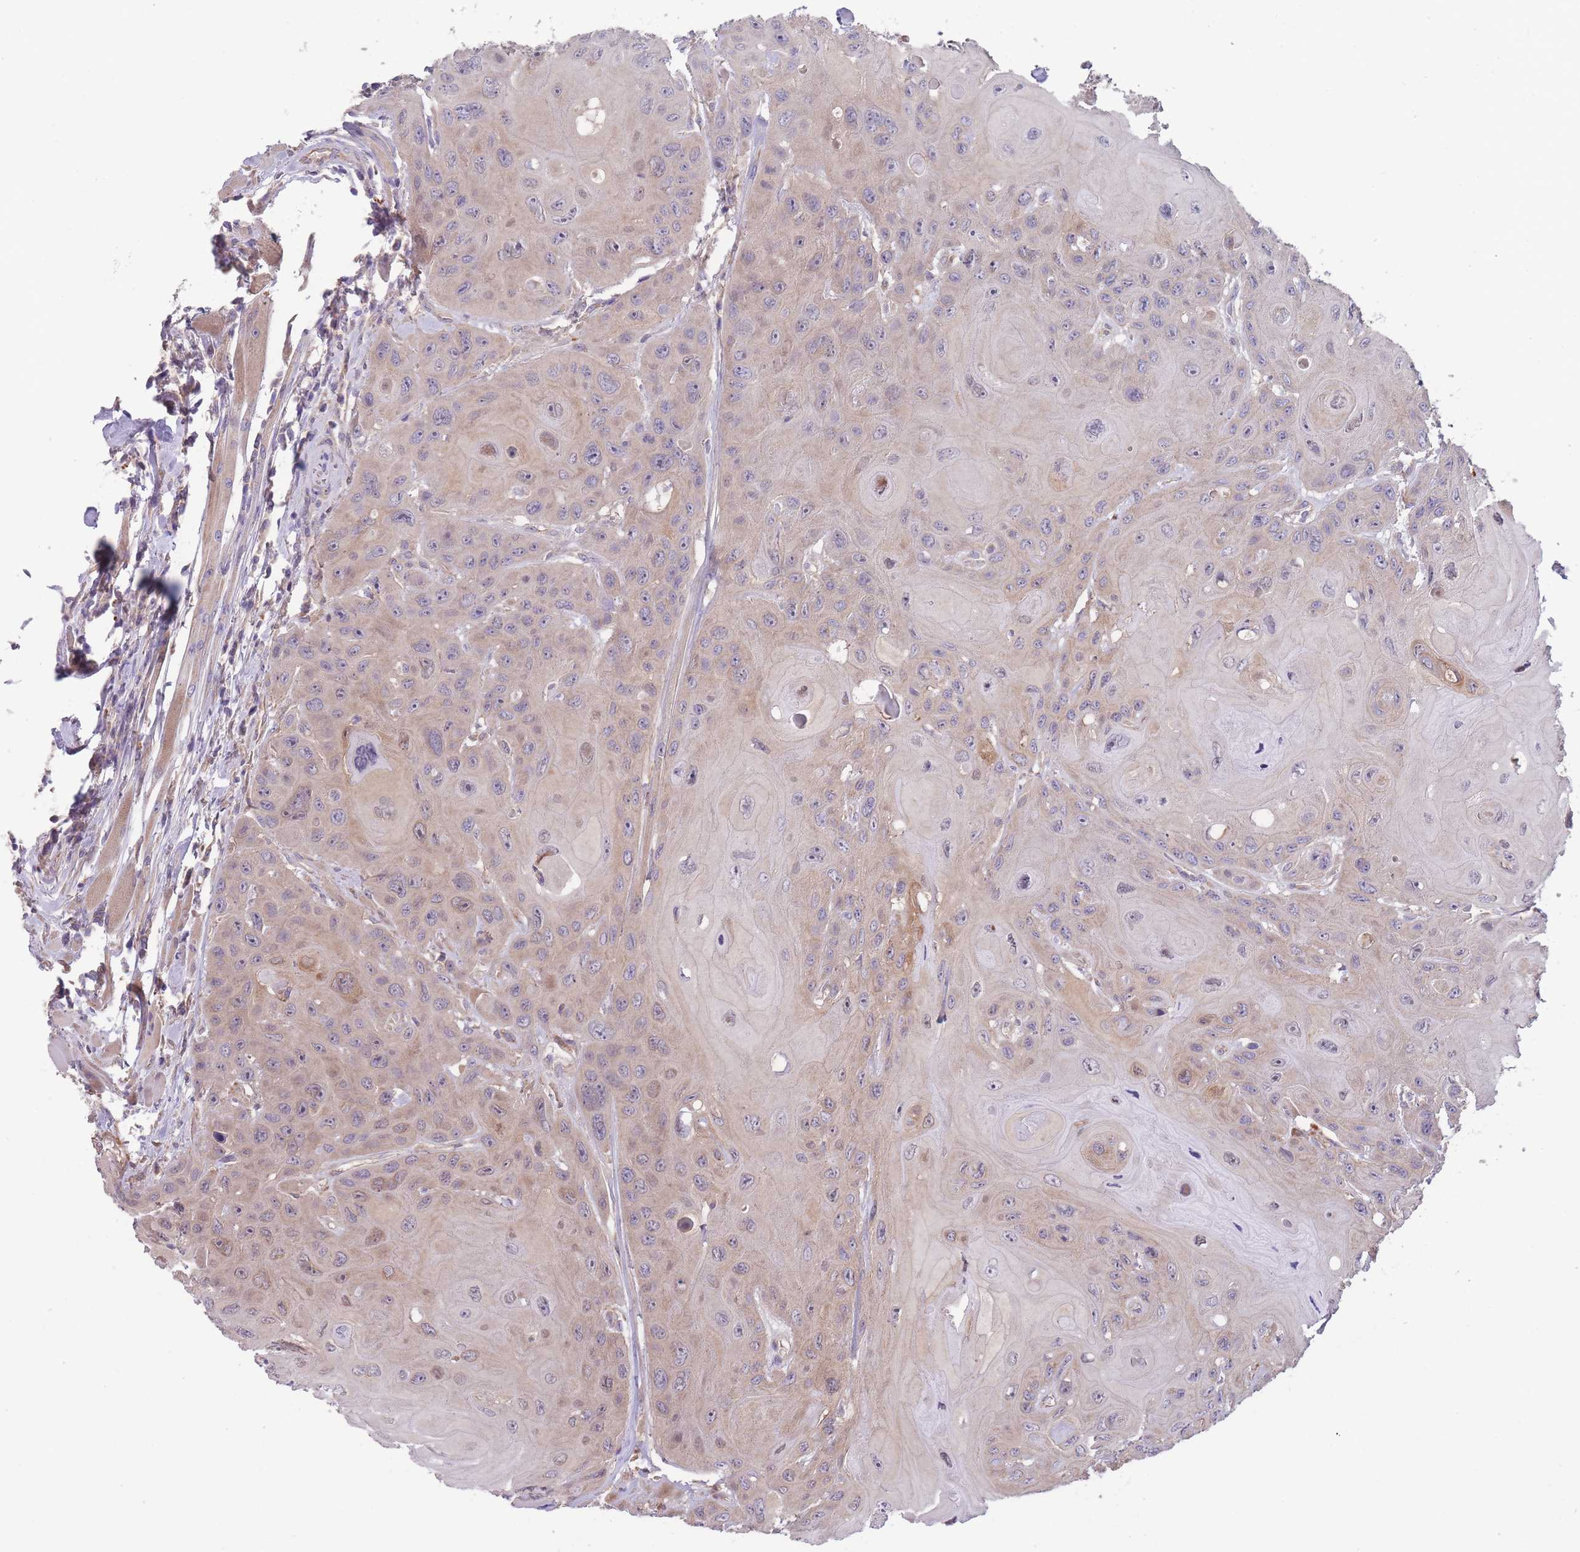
{"staining": {"intensity": "moderate", "quantity": "25%-75%", "location": "cytoplasmic/membranous"}, "tissue": "head and neck cancer", "cell_type": "Tumor cells", "image_type": "cancer", "snomed": [{"axis": "morphology", "description": "Squamous cell carcinoma, NOS"}, {"axis": "topography", "description": "Head-Neck"}], "caption": "Head and neck cancer (squamous cell carcinoma) stained with DAB (3,3'-diaminobenzidine) immunohistochemistry (IHC) exhibits medium levels of moderate cytoplasmic/membranous positivity in approximately 25%-75% of tumor cells.", "gene": "ITPKC", "patient": {"sex": "female", "age": 59}}